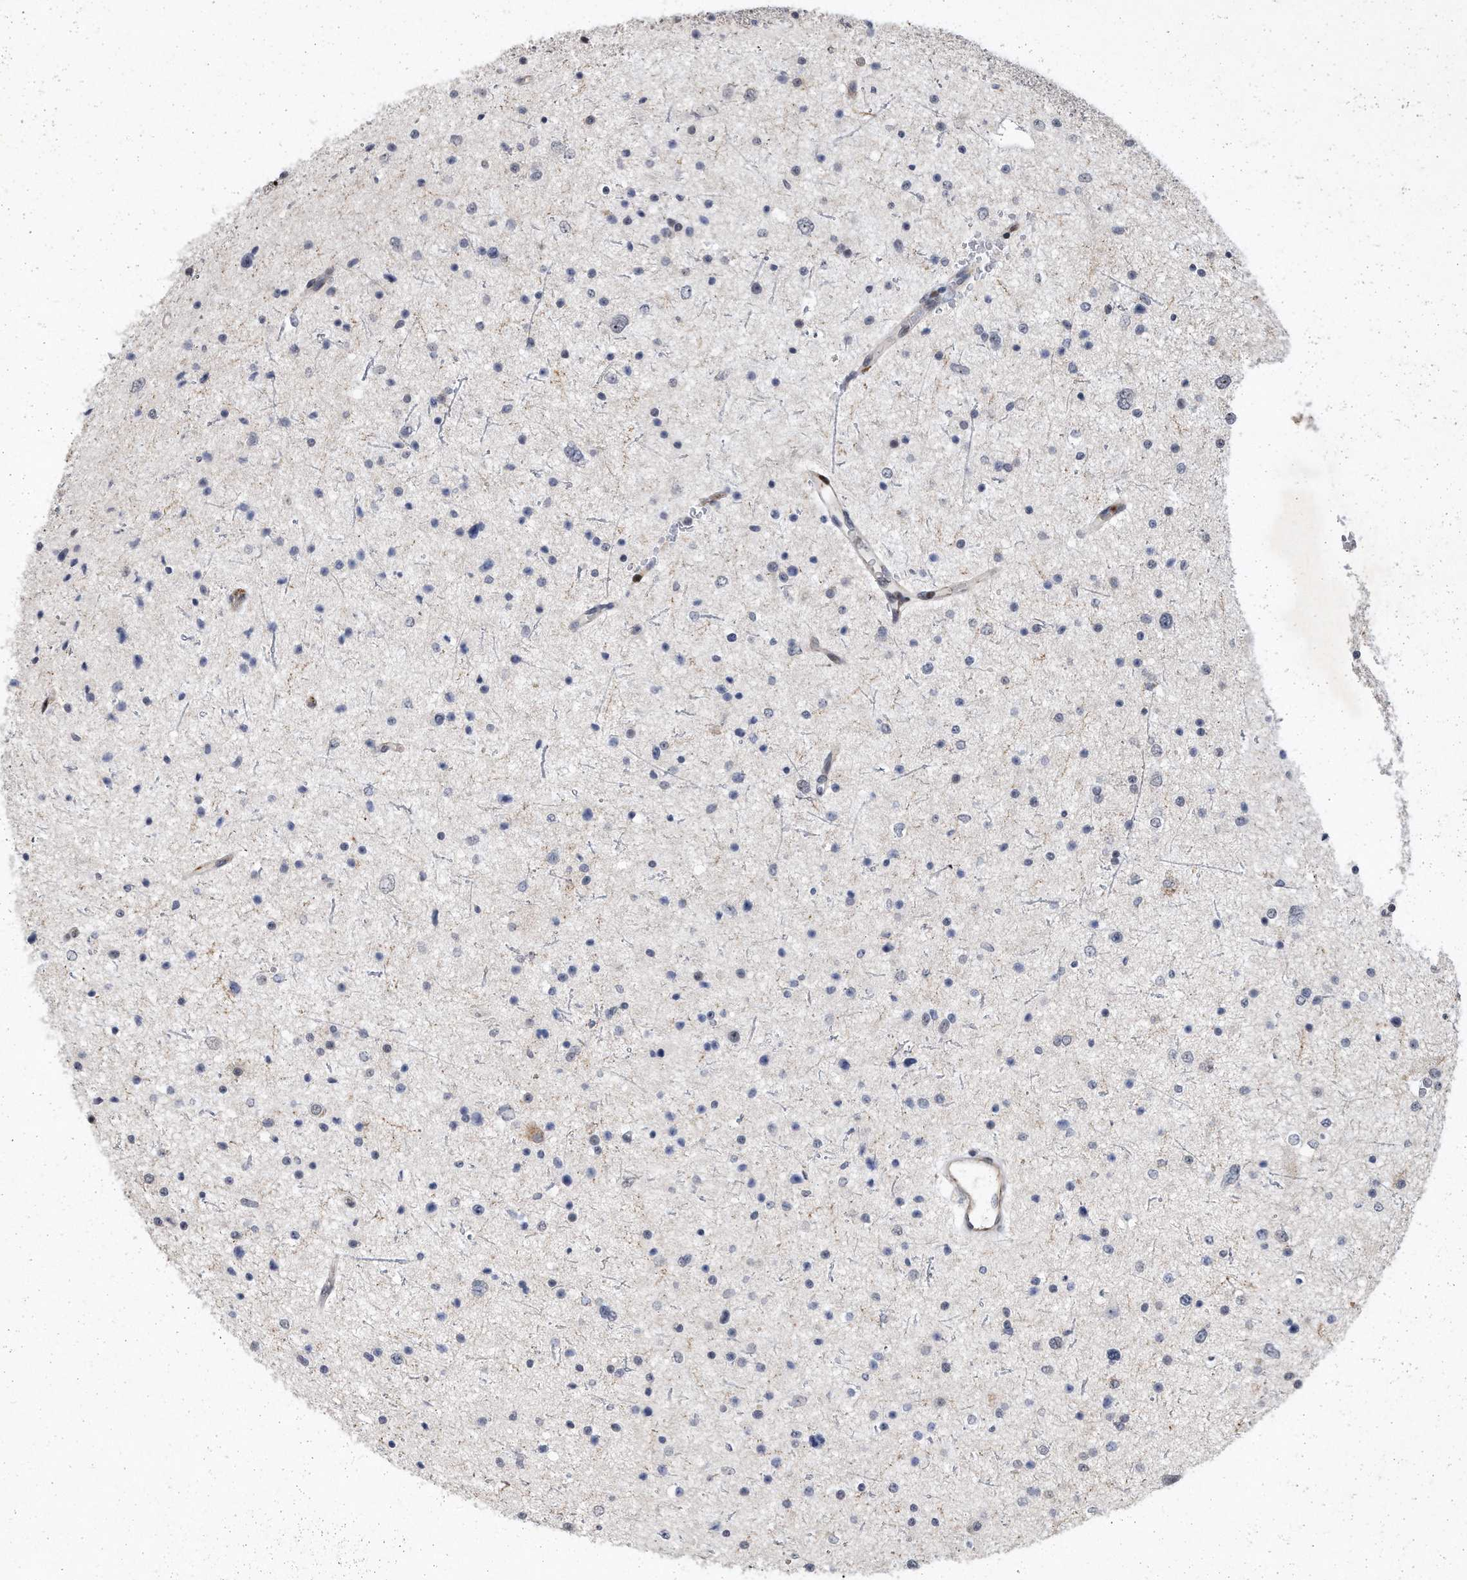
{"staining": {"intensity": "negative", "quantity": "none", "location": "none"}, "tissue": "glioma", "cell_type": "Tumor cells", "image_type": "cancer", "snomed": [{"axis": "morphology", "description": "Glioma, malignant, Low grade"}, {"axis": "topography", "description": "Brain"}], "caption": "The immunohistochemistry photomicrograph has no significant staining in tumor cells of malignant glioma (low-grade) tissue.", "gene": "PGBD2", "patient": {"sex": "female", "age": 37}}